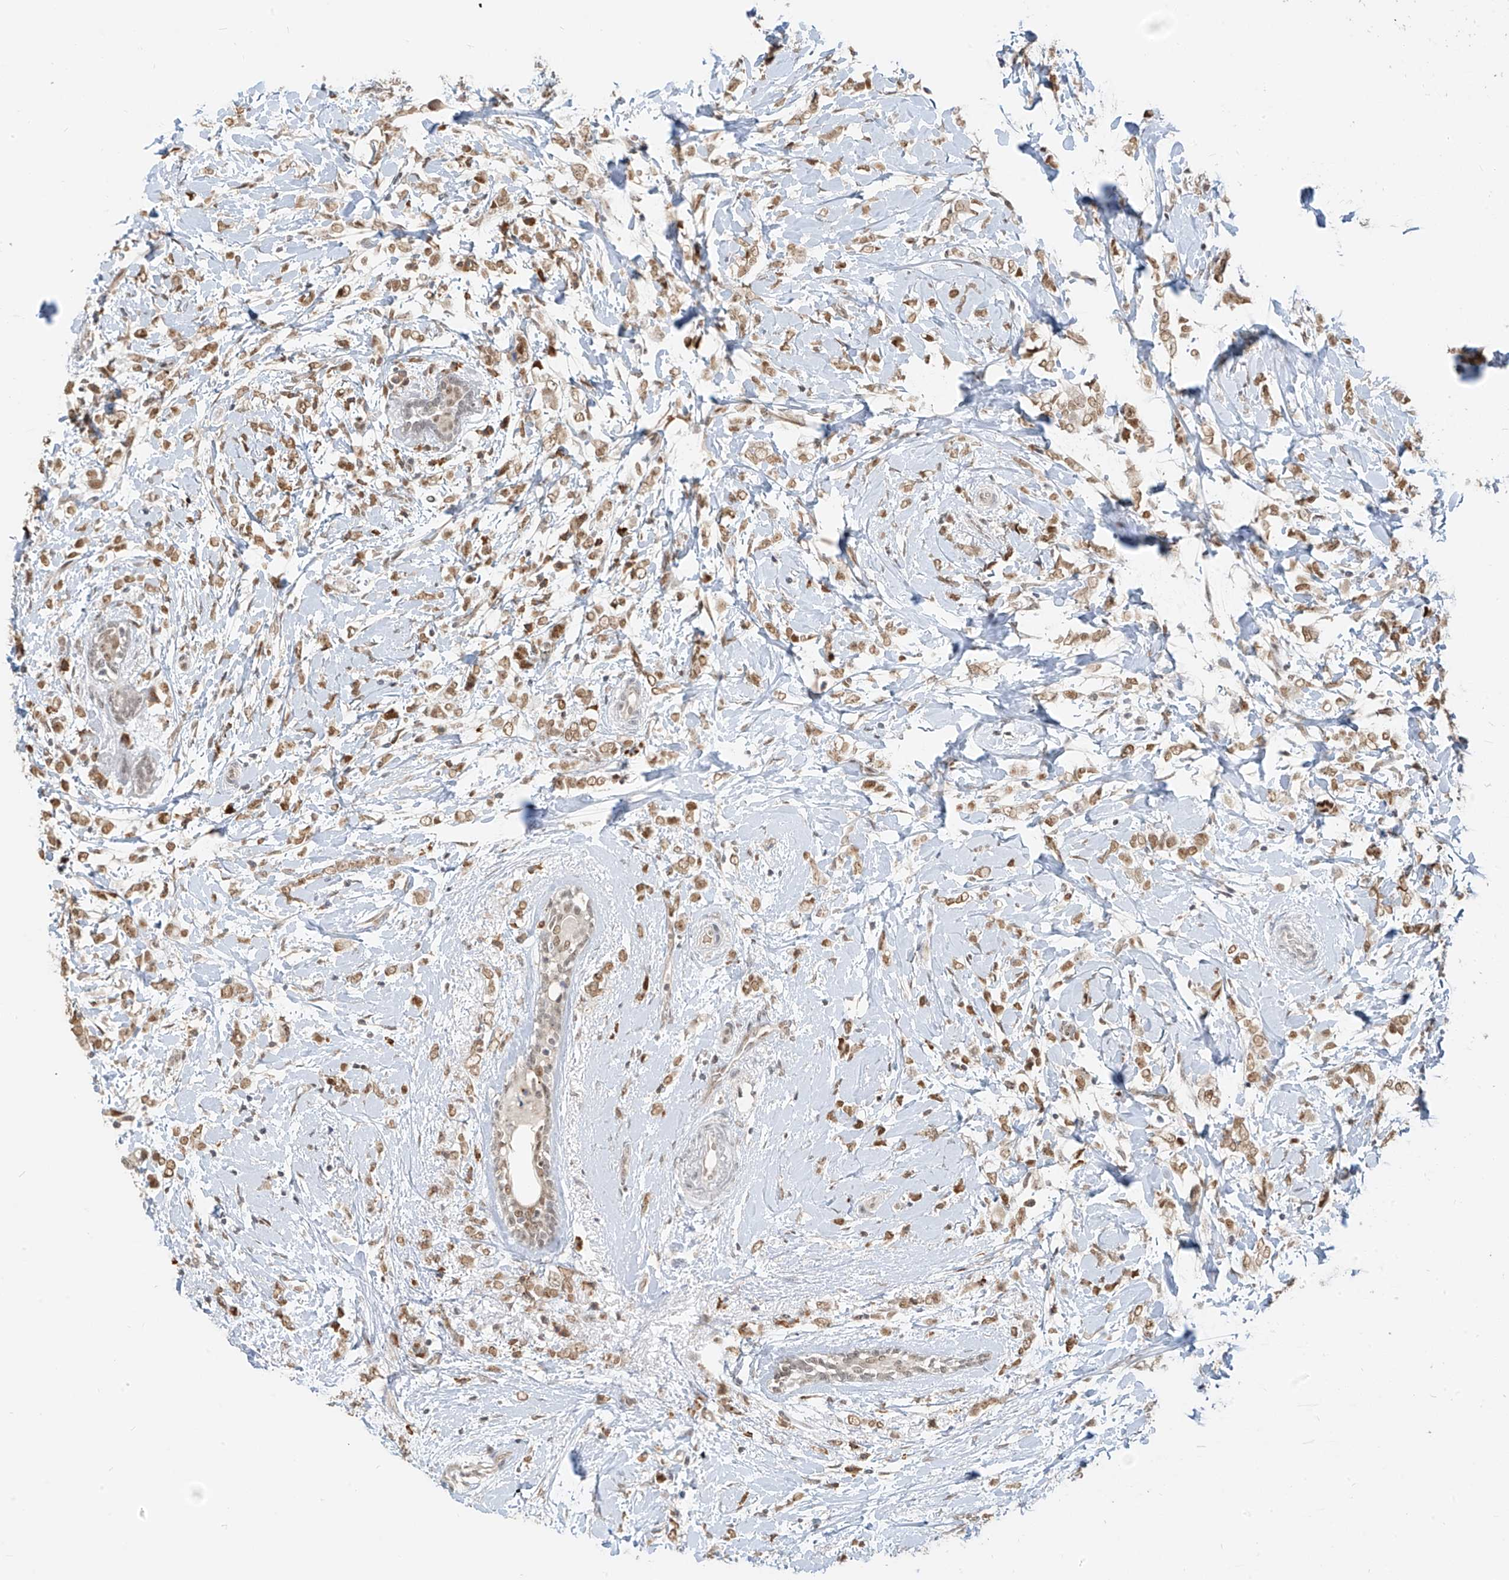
{"staining": {"intensity": "moderate", "quantity": ">75%", "location": "nuclear"}, "tissue": "breast cancer", "cell_type": "Tumor cells", "image_type": "cancer", "snomed": [{"axis": "morphology", "description": "Normal tissue, NOS"}, {"axis": "morphology", "description": "Lobular carcinoma"}, {"axis": "topography", "description": "Breast"}], "caption": "This is a histology image of immunohistochemistry staining of breast lobular carcinoma, which shows moderate staining in the nuclear of tumor cells.", "gene": "ZMYM2", "patient": {"sex": "female", "age": 47}}